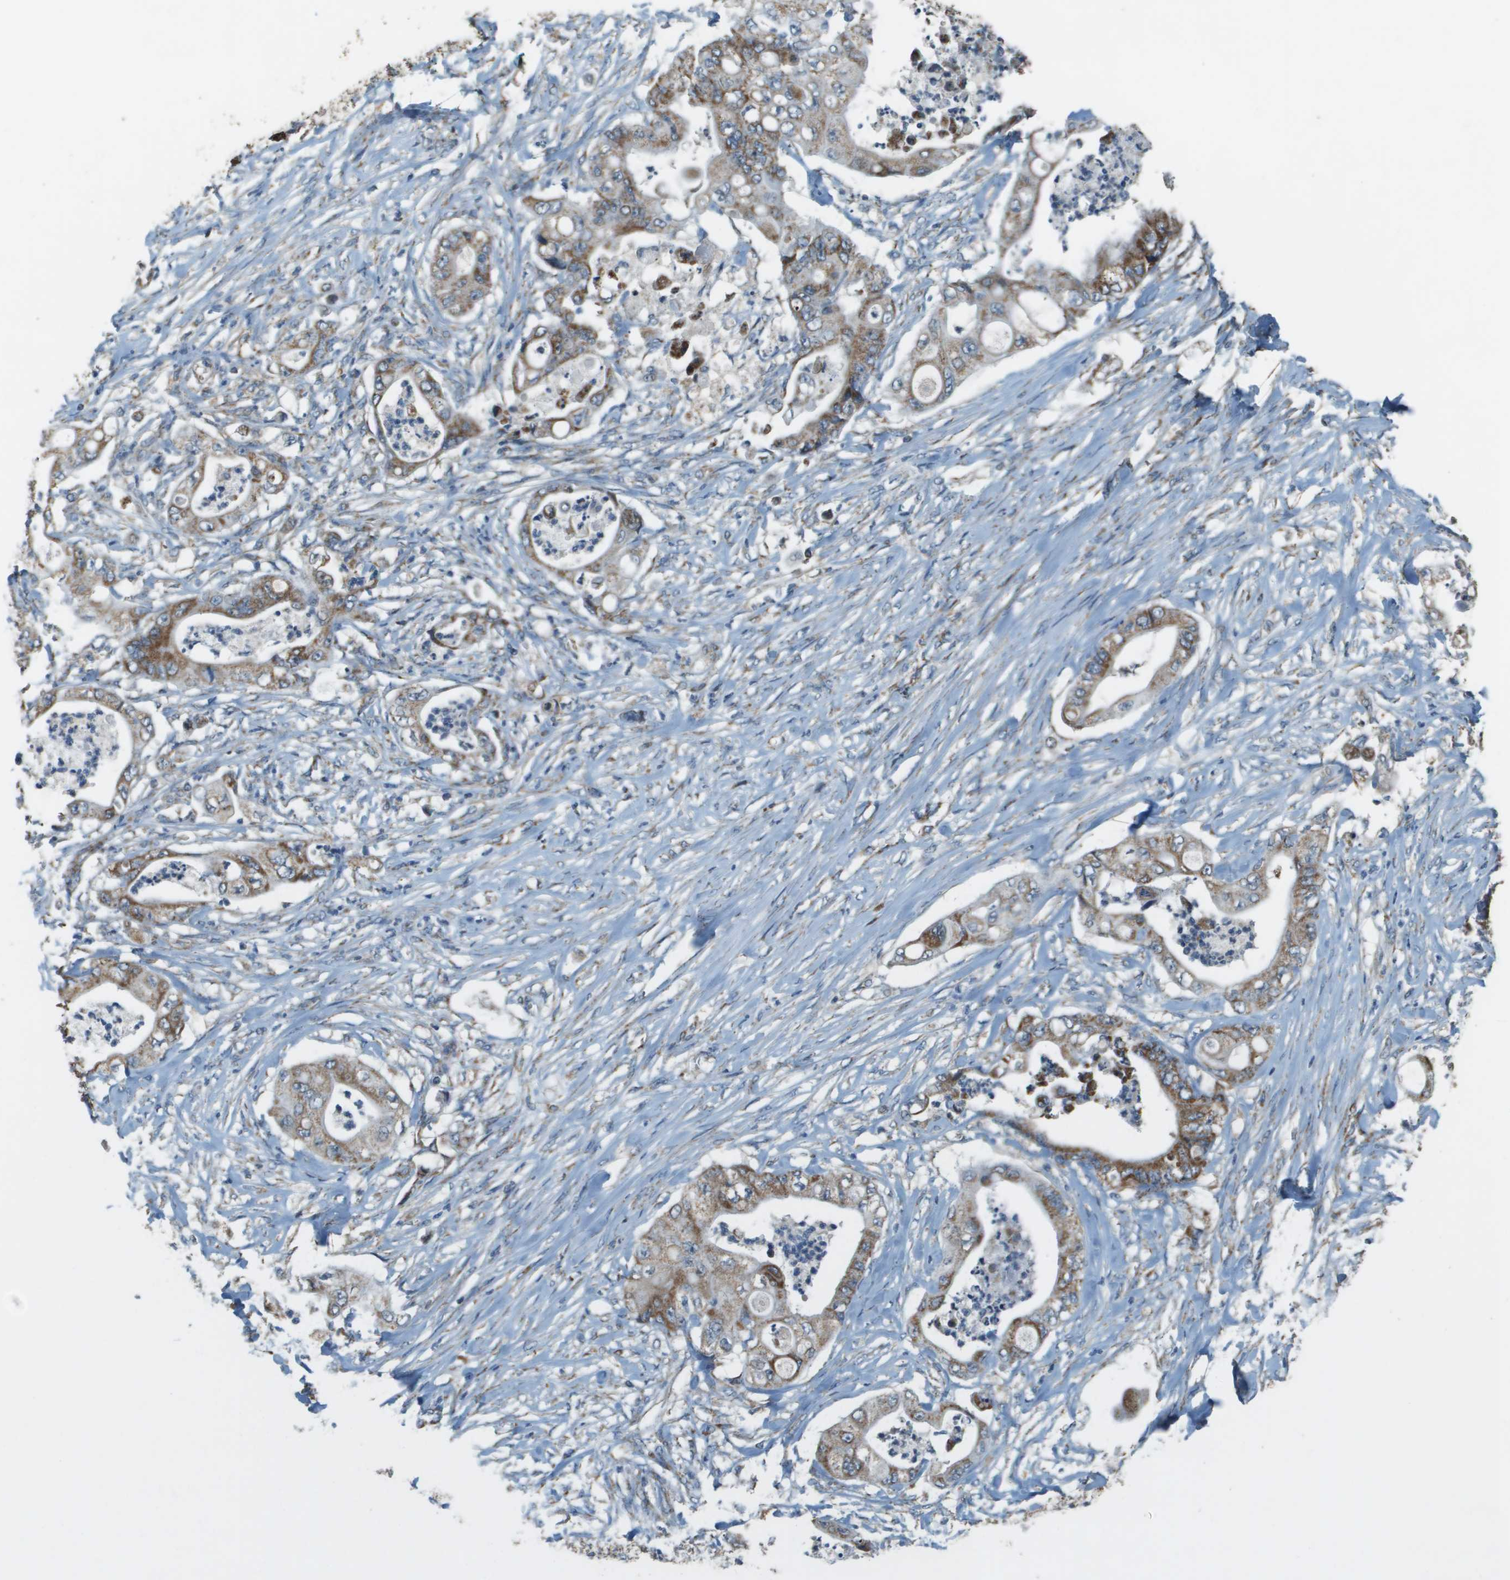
{"staining": {"intensity": "moderate", "quantity": "25%-75%", "location": "cytoplasmic/membranous"}, "tissue": "stomach cancer", "cell_type": "Tumor cells", "image_type": "cancer", "snomed": [{"axis": "morphology", "description": "Adenocarcinoma, NOS"}, {"axis": "topography", "description": "Stomach"}], "caption": "Protein staining of stomach cancer tissue demonstrates moderate cytoplasmic/membranous positivity in approximately 25%-75% of tumor cells.", "gene": "FH", "patient": {"sex": "female", "age": 73}}